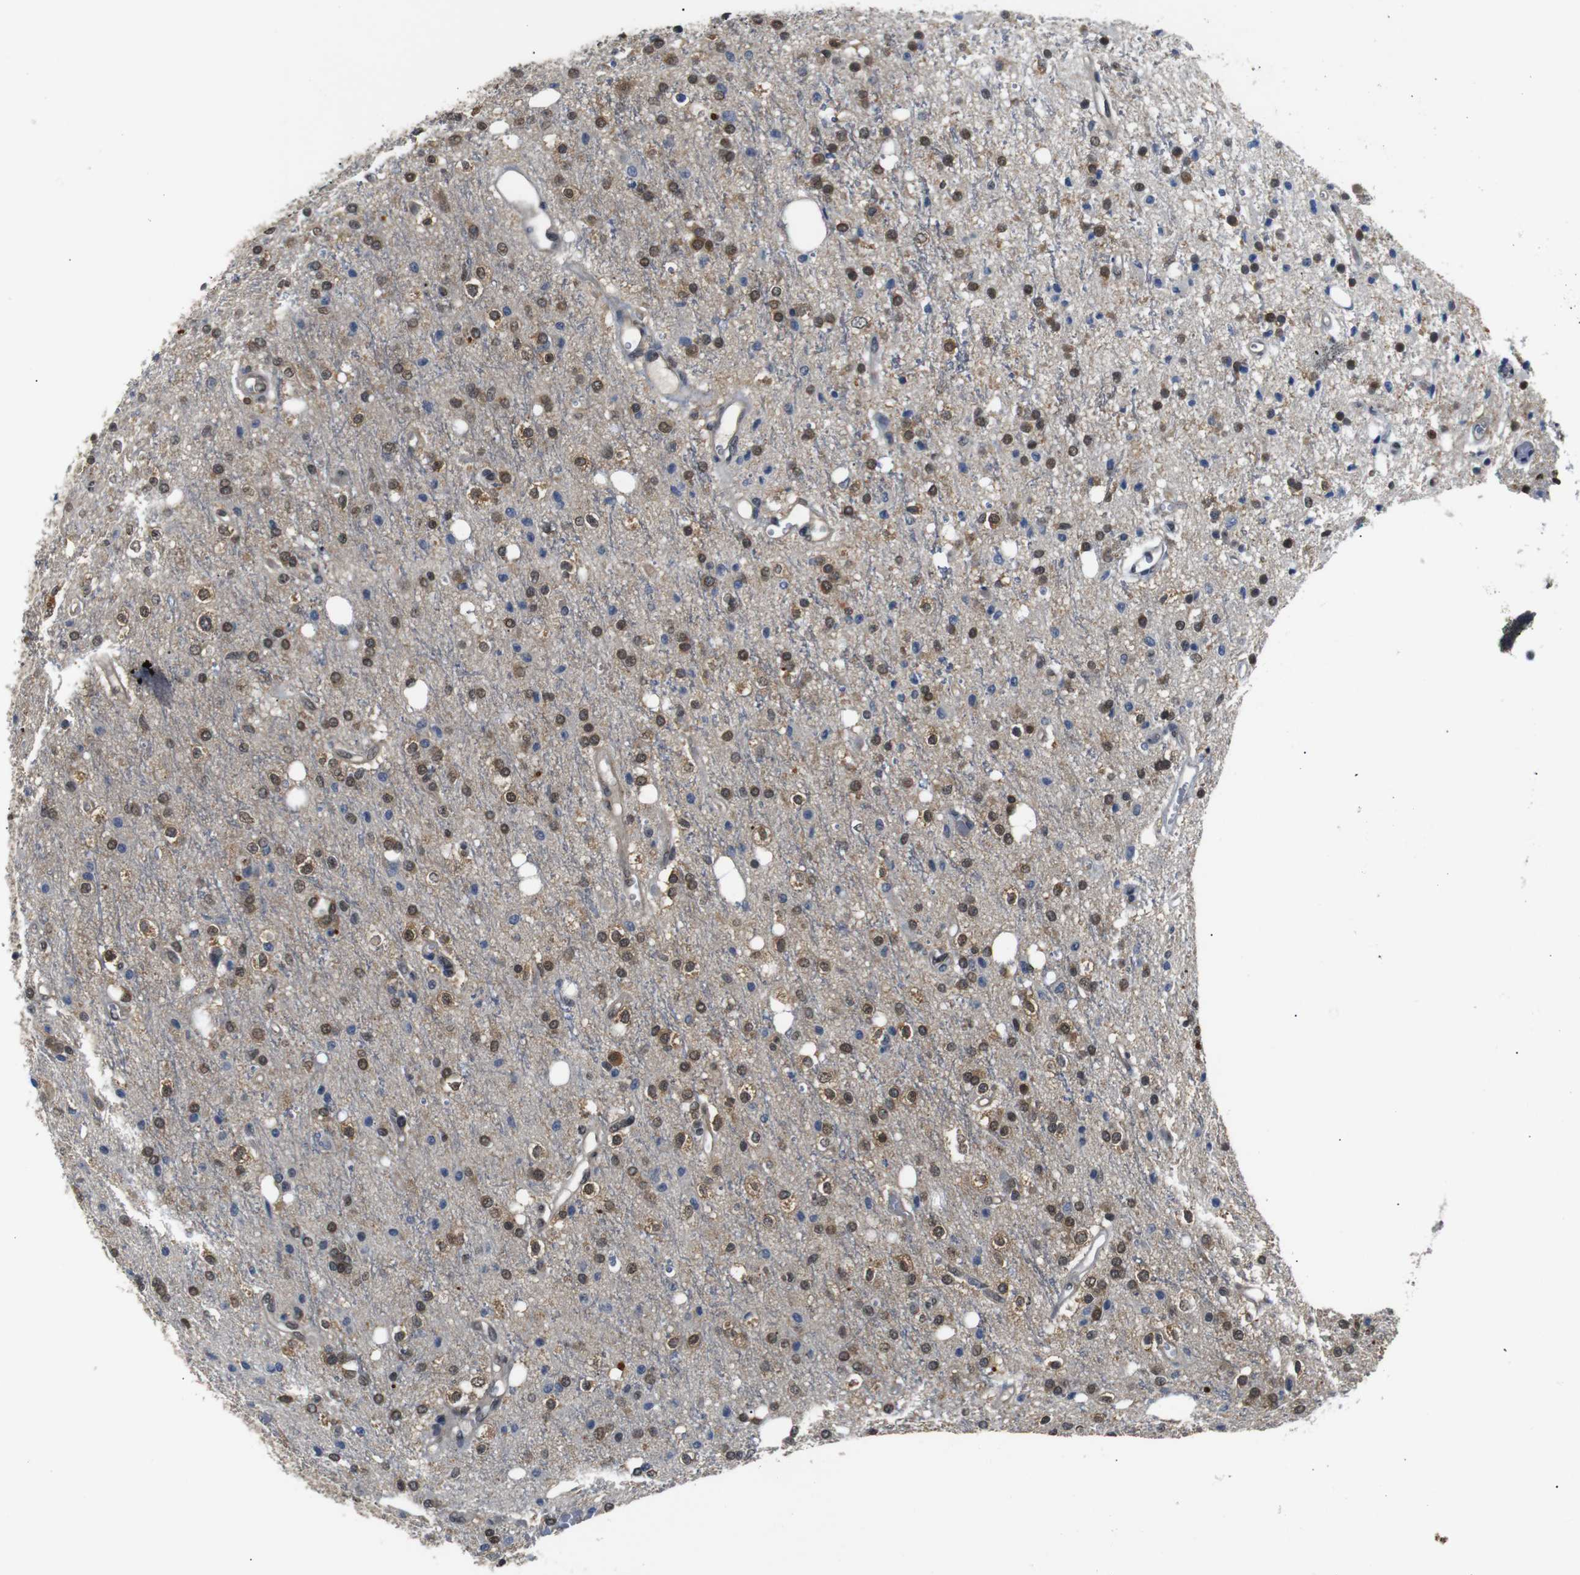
{"staining": {"intensity": "moderate", "quantity": "25%-75%", "location": "cytoplasmic/membranous,nuclear"}, "tissue": "glioma", "cell_type": "Tumor cells", "image_type": "cancer", "snomed": [{"axis": "morphology", "description": "Glioma, malignant, High grade"}, {"axis": "topography", "description": "Brain"}], "caption": "Moderate cytoplasmic/membranous and nuclear staining for a protein is seen in approximately 25%-75% of tumor cells of glioma using immunohistochemistry (IHC).", "gene": "UBXN1", "patient": {"sex": "male", "age": 47}}